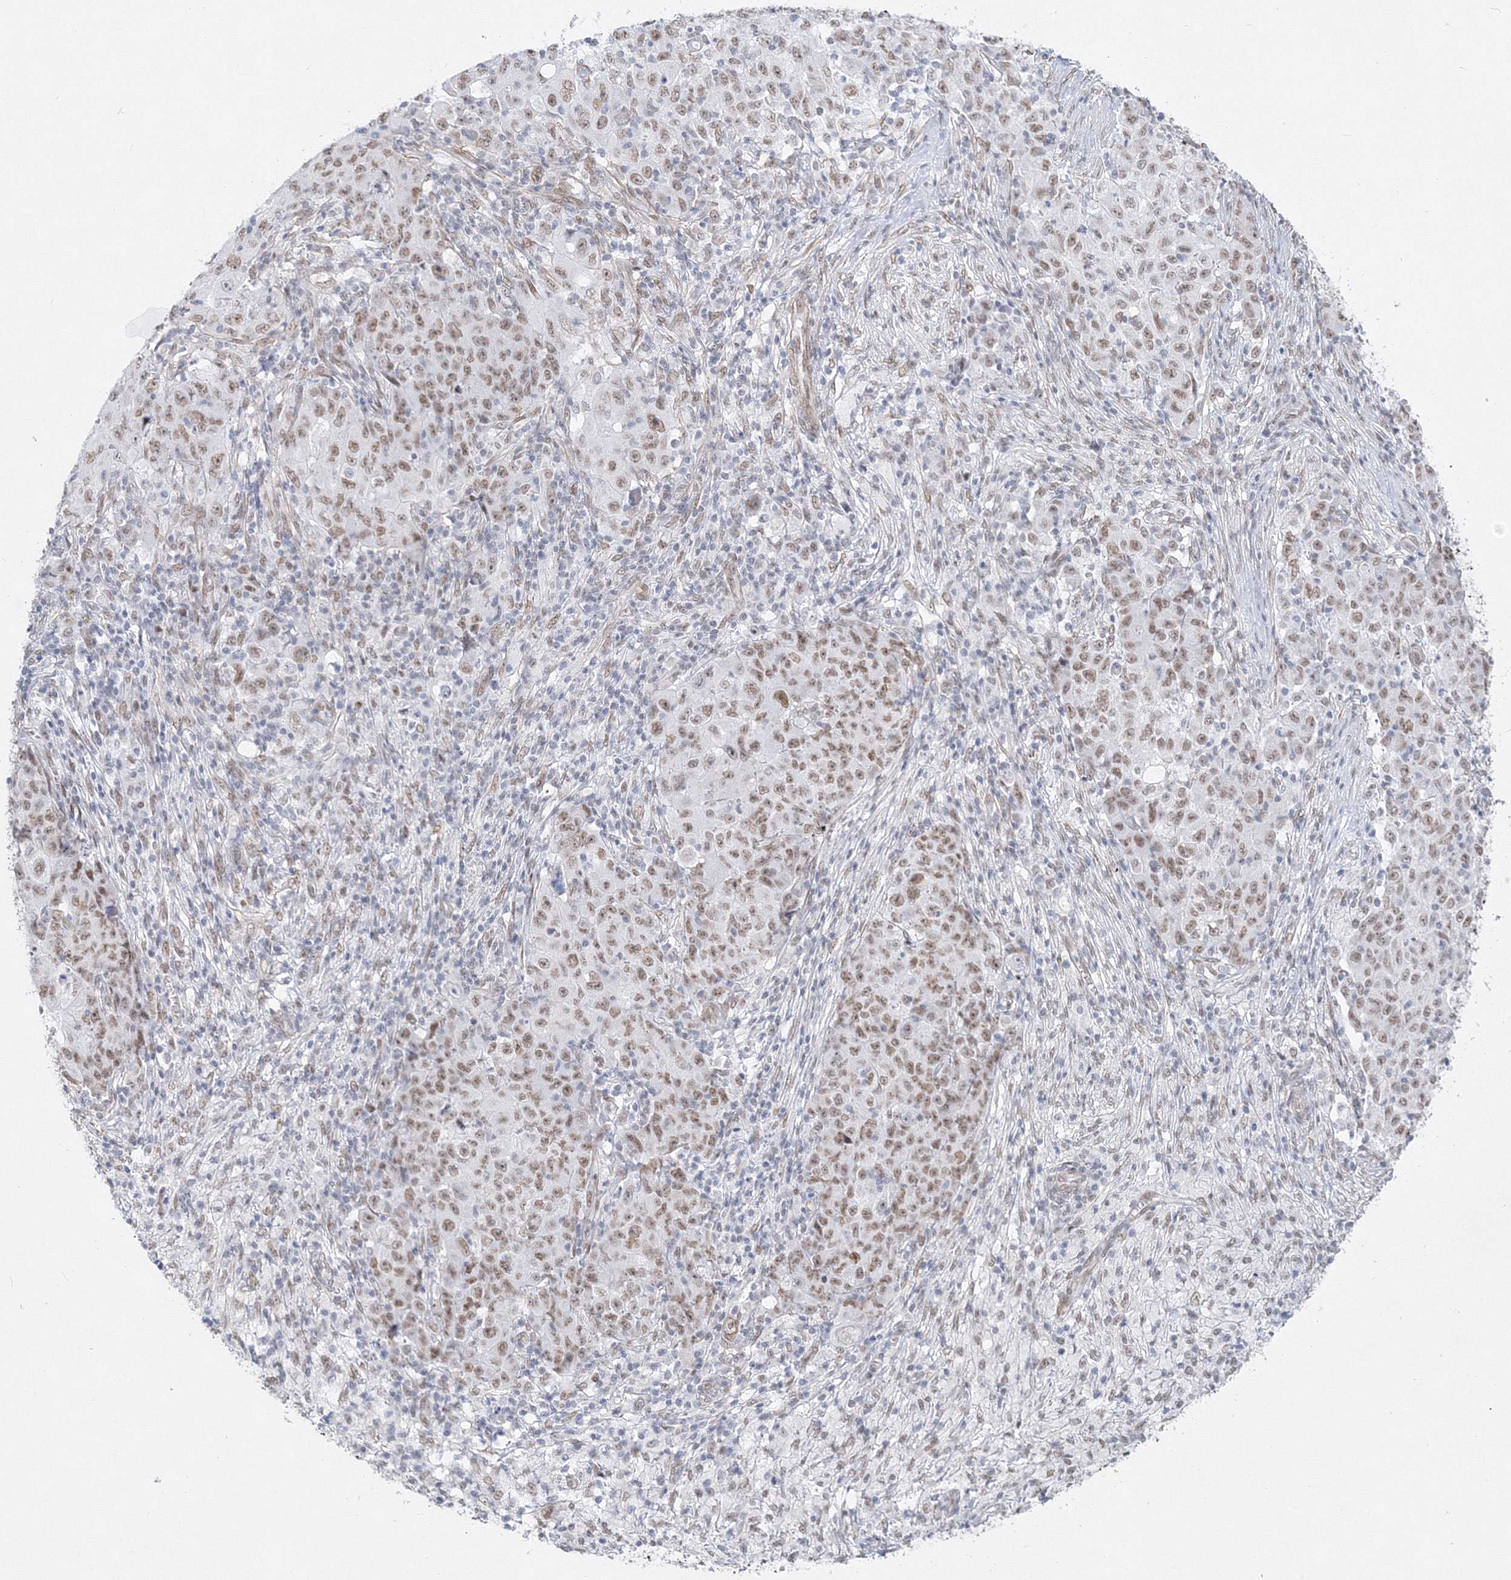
{"staining": {"intensity": "weak", "quantity": ">75%", "location": "nuclear"}, "tissue": "ovarian cancer", "cell_type": "Tumor cells", "image_type": "cancer", "snomed": [{"axis": "morphology", "description": "Carcinoma, endometroid"}, {"axis": "topography", "description": "Ovary"}], "caption": "Immunohistochemical staining of human ovarian endometroid carcinoma exhibits low levels of weak nuclear positivity in about >75% of tumor cells.", "gene": "ZNF638", "patient": {"sex": "female", "age": 42}}